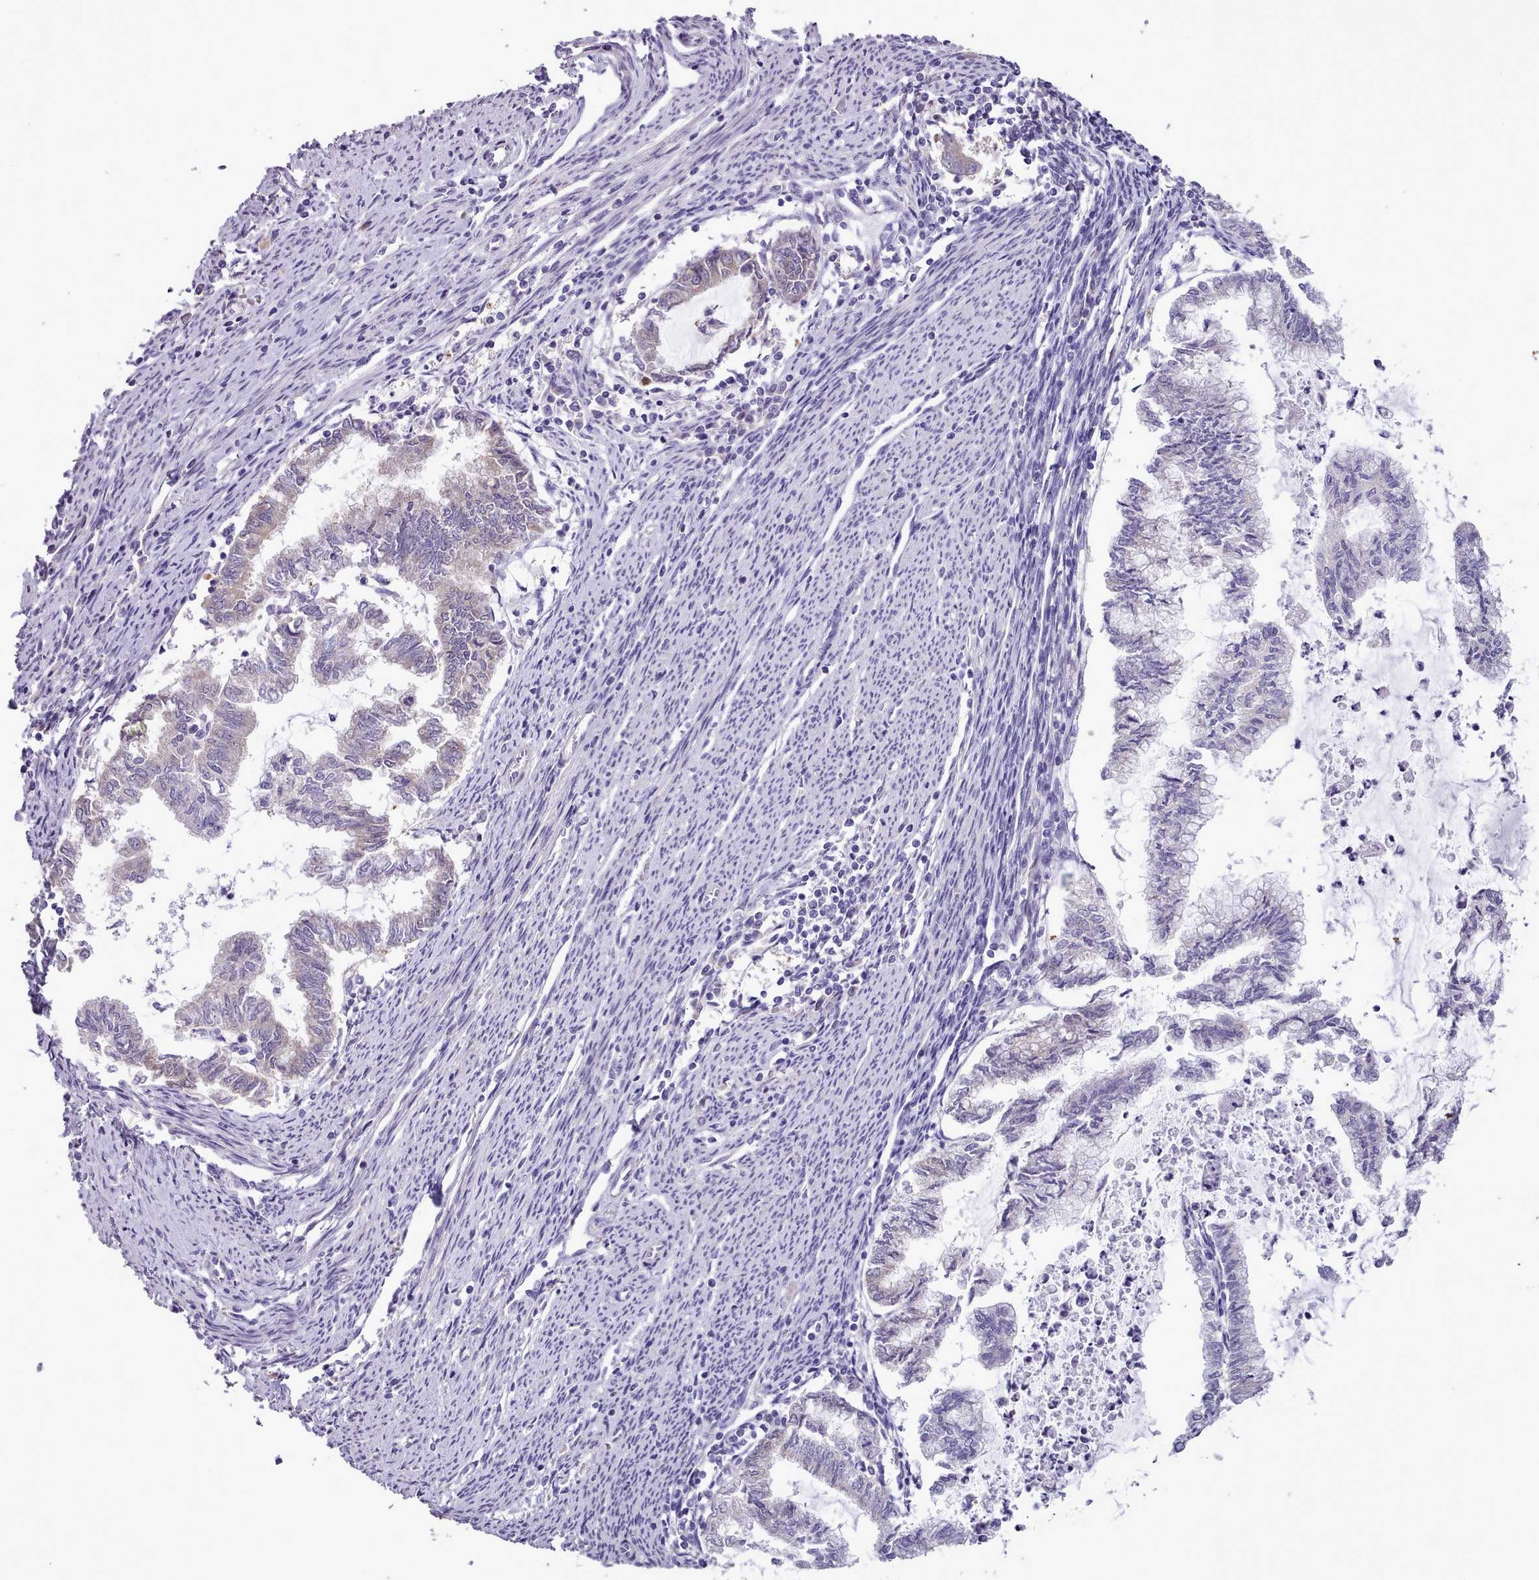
{"staining": {"intensity": "negative", "quantity": "none", "location": "none"}, "tissue": "endometrial cancer", "cell_type": "Tumor cells", "image_type": "cancer", "snomed": [{"axis": "morphology", "description": "Adenocarcinoma, NOS"}, {"axis": "topography", "description": "Endometrium"}], "caption": "IHC histopathology image of neoplastic tissue: human endometrial adenocarcinoma stained with DAB (3,3'-diaminobenzidine) reveals no significant protein staining in tumor cells. The staining is performed using DAB brown chromogen with nuclei counter-stained in using hematoxylin.", "gene": "SETX", "patient": {"sex": "female", "age": 79}}